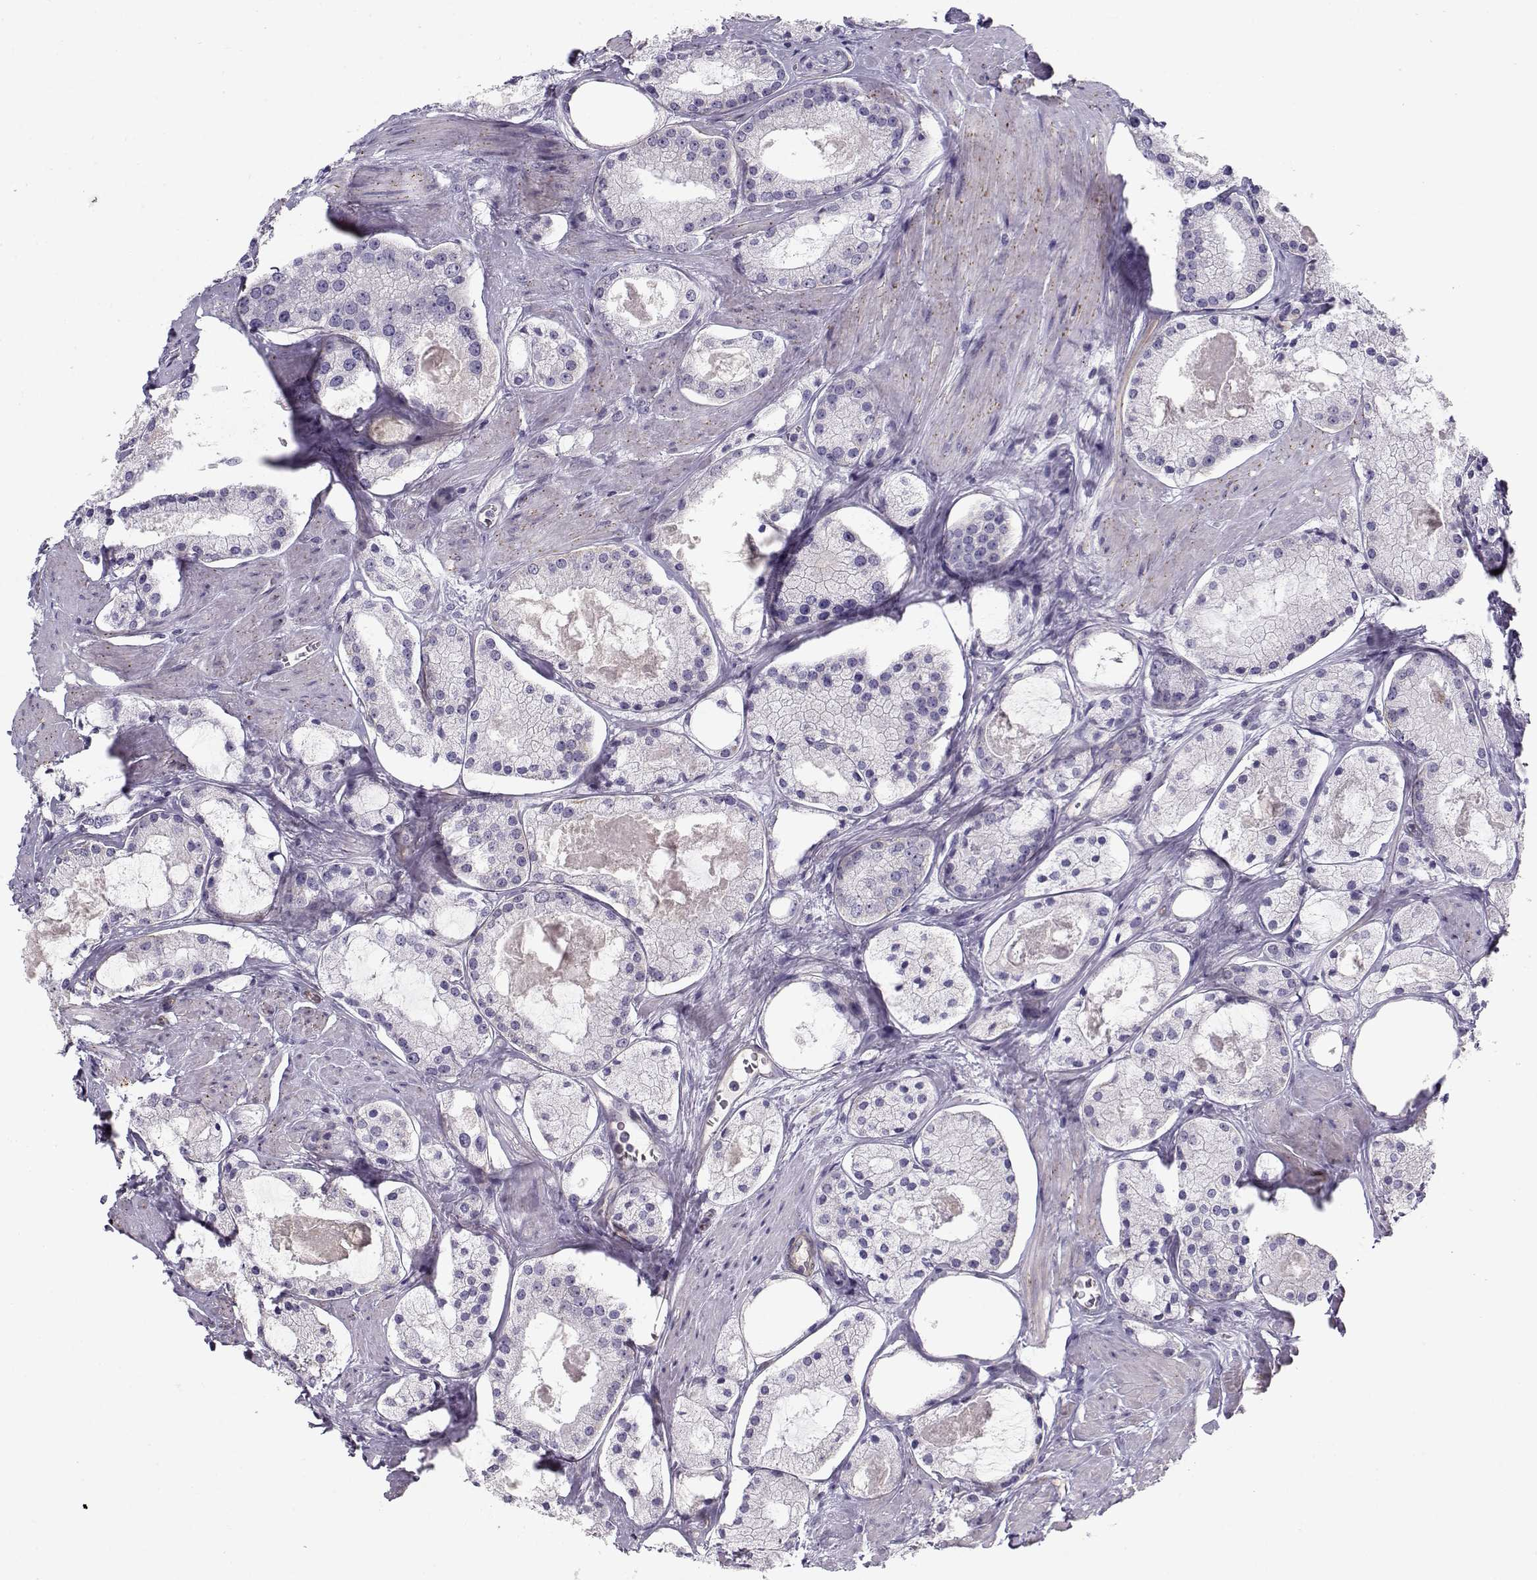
{"staining": {"intensity": "negative", "quantity": "none", "location": "none"}, "tissue": "prostate cancer", "cell_type": "Tumor cells", "image_type": "cancer", "snomed": [{"axis": "morphology", "description": "Adenocarcinoma, NOS"}, {"axis": "morphology", "description": "Adenocarcinoma, High grade"}, {"axis": "topography", "description": "Prostate"}], "caption": "Immunohistochemistry of high-grade adenocarcinoma (prostate) exhibits no staining in tumor cells.", "gene": "MYO1A", "patient": {"sex": "male", "age": 64}}